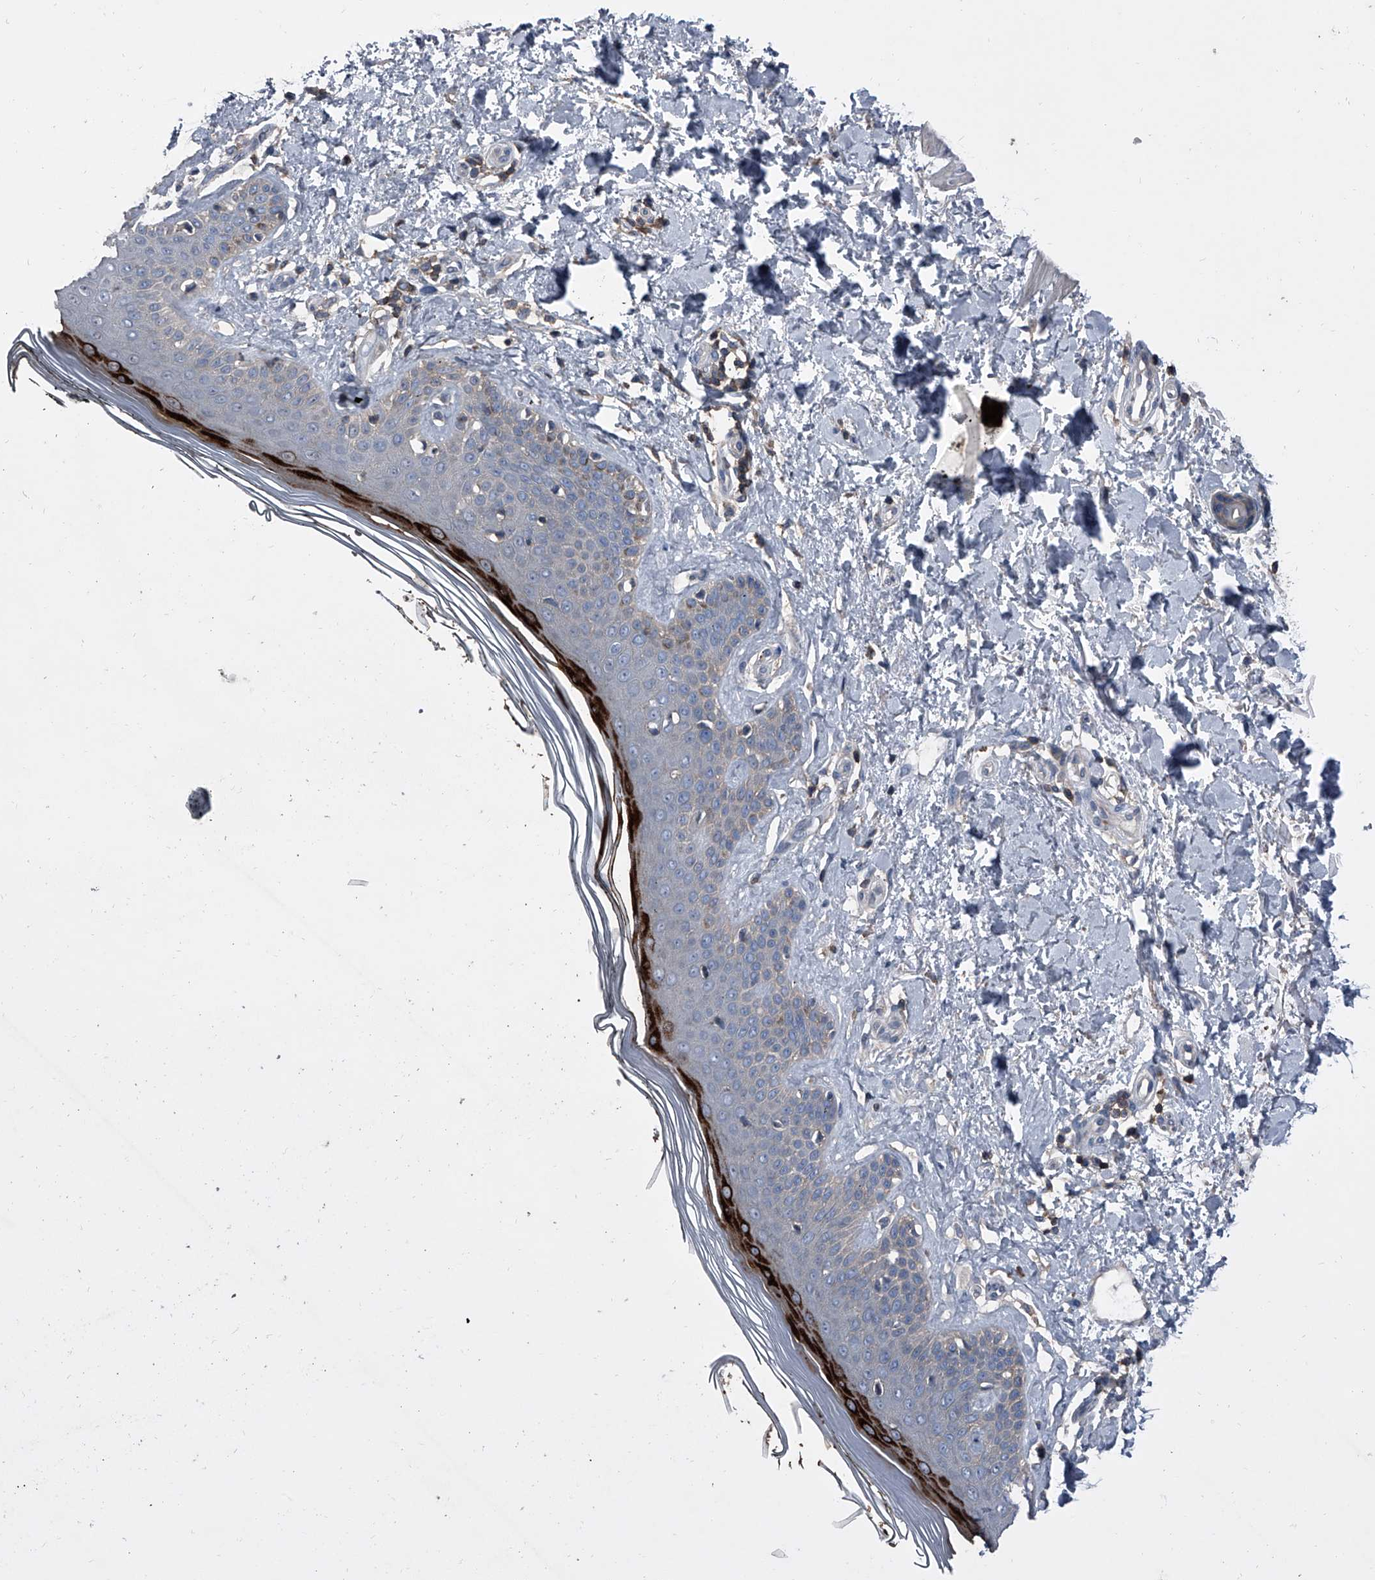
{"staining": {"intensity": "weak", "quantity": ">75%", "location": "cytoplasmic/membranous"}, "tissue": "skin", "cell_type": "Fibroblasts", "image_type": "normal", "snomed": [{"axis": "morphology", "description": "Normal tissue, NOS"}, {"axis": "topography", "description": "Skin"}], "caption": "The immunohistochemical stain shows weak cytoplasmic/membranous expression in fibroblasts of unremarkable skin.", "gene": "PIP5K1A", "patient": {"sex": "female", "age": 64}}